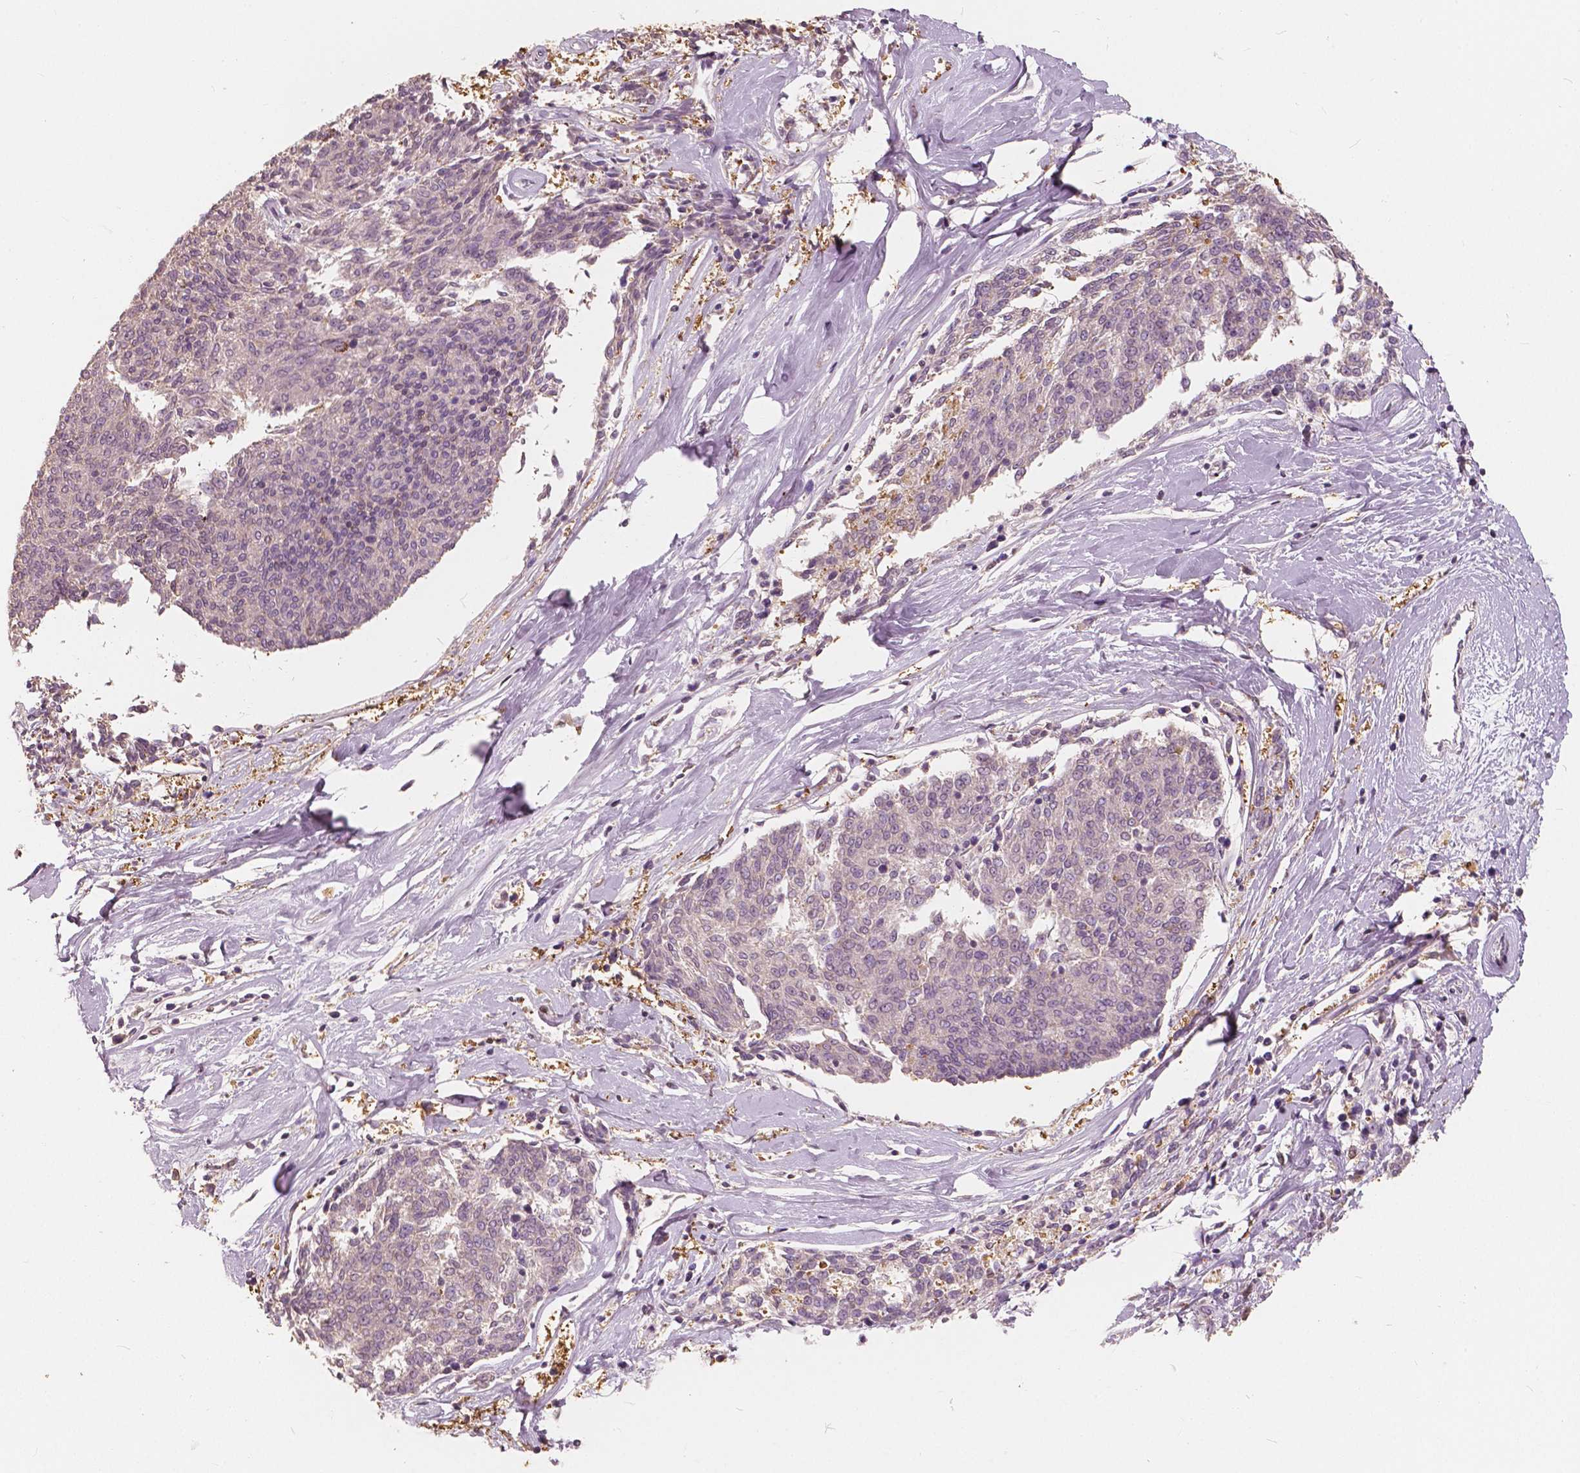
{"staining": {"intensity": "negative", "quantity": "none", "location": "none"}, "tissue": "melanoma", "cell_type": "Tumor cells", "image_type": "cancer", "snomed": [{"axis": "morphology", "description": "Malignant melanoma, NOS"}, {"axis": "topography", "description": "Skin"}], "caption": "There is no significant staining in tumor cells of malignant melanoma.", "gene": "SAT2", "patient": {"sex": "female", "age": 72}}